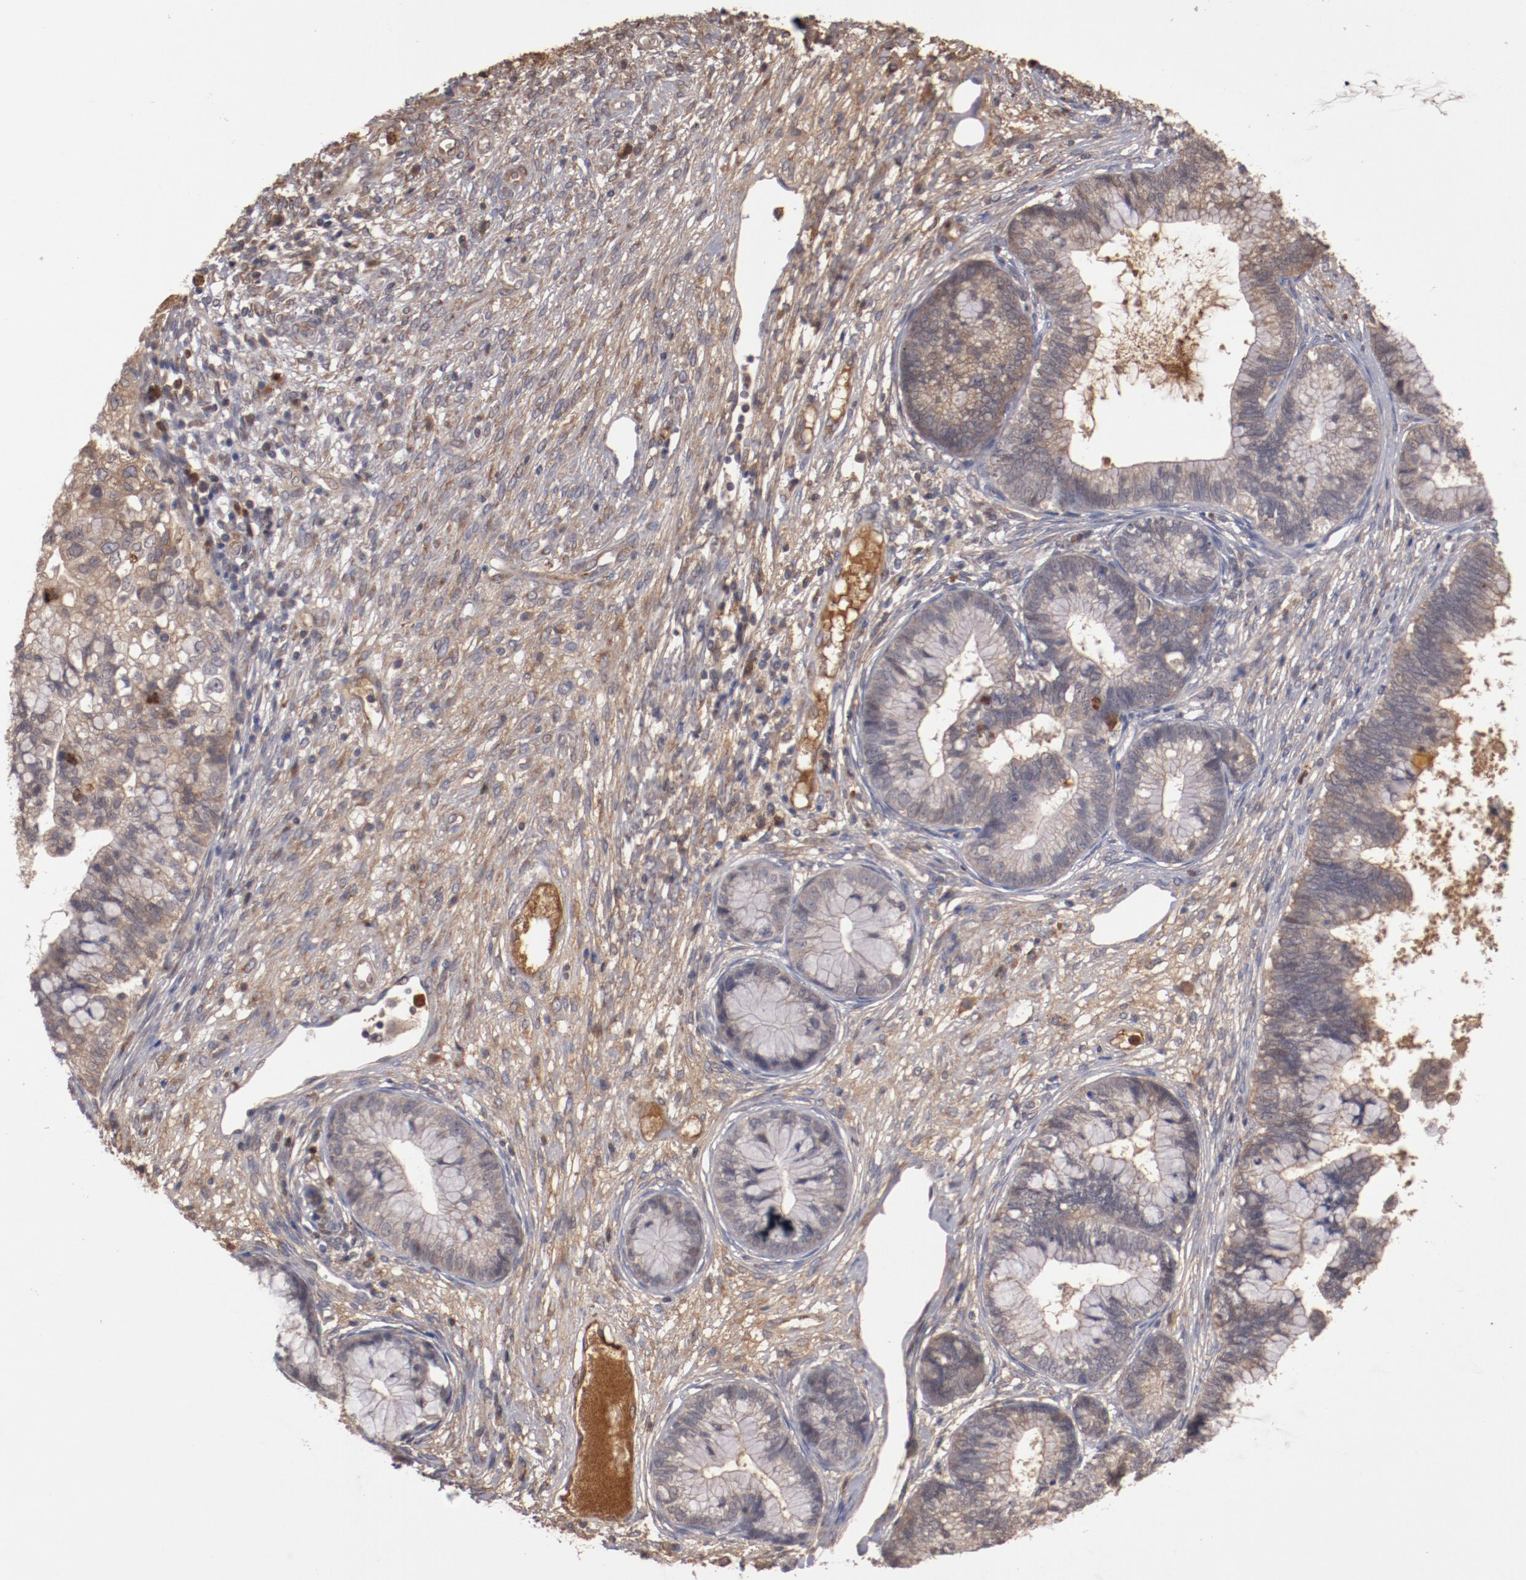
{"staining": {"intensity": "weak", "quantity": "25%-75%", "location": "cytoplasmic/membranous"}, "tissue": "cervical cancer", "cell_type": "Tumor cells", "image_type": "cancer", "snomed": [{"axis": "morphology", "description": "Adenocarcinoma, NOS"}, {"axis": "topography", "description": "Cervix"}], "caption": "A photomicrograph showing weak cytoplasmic/membranous staining in approximately 25%-75% of tumor cells in cervical cancer, as visualized by brown immunohistochemical staining.", "gene": "SERPINA7", "patient": {"sex": "female", "age": 44}}